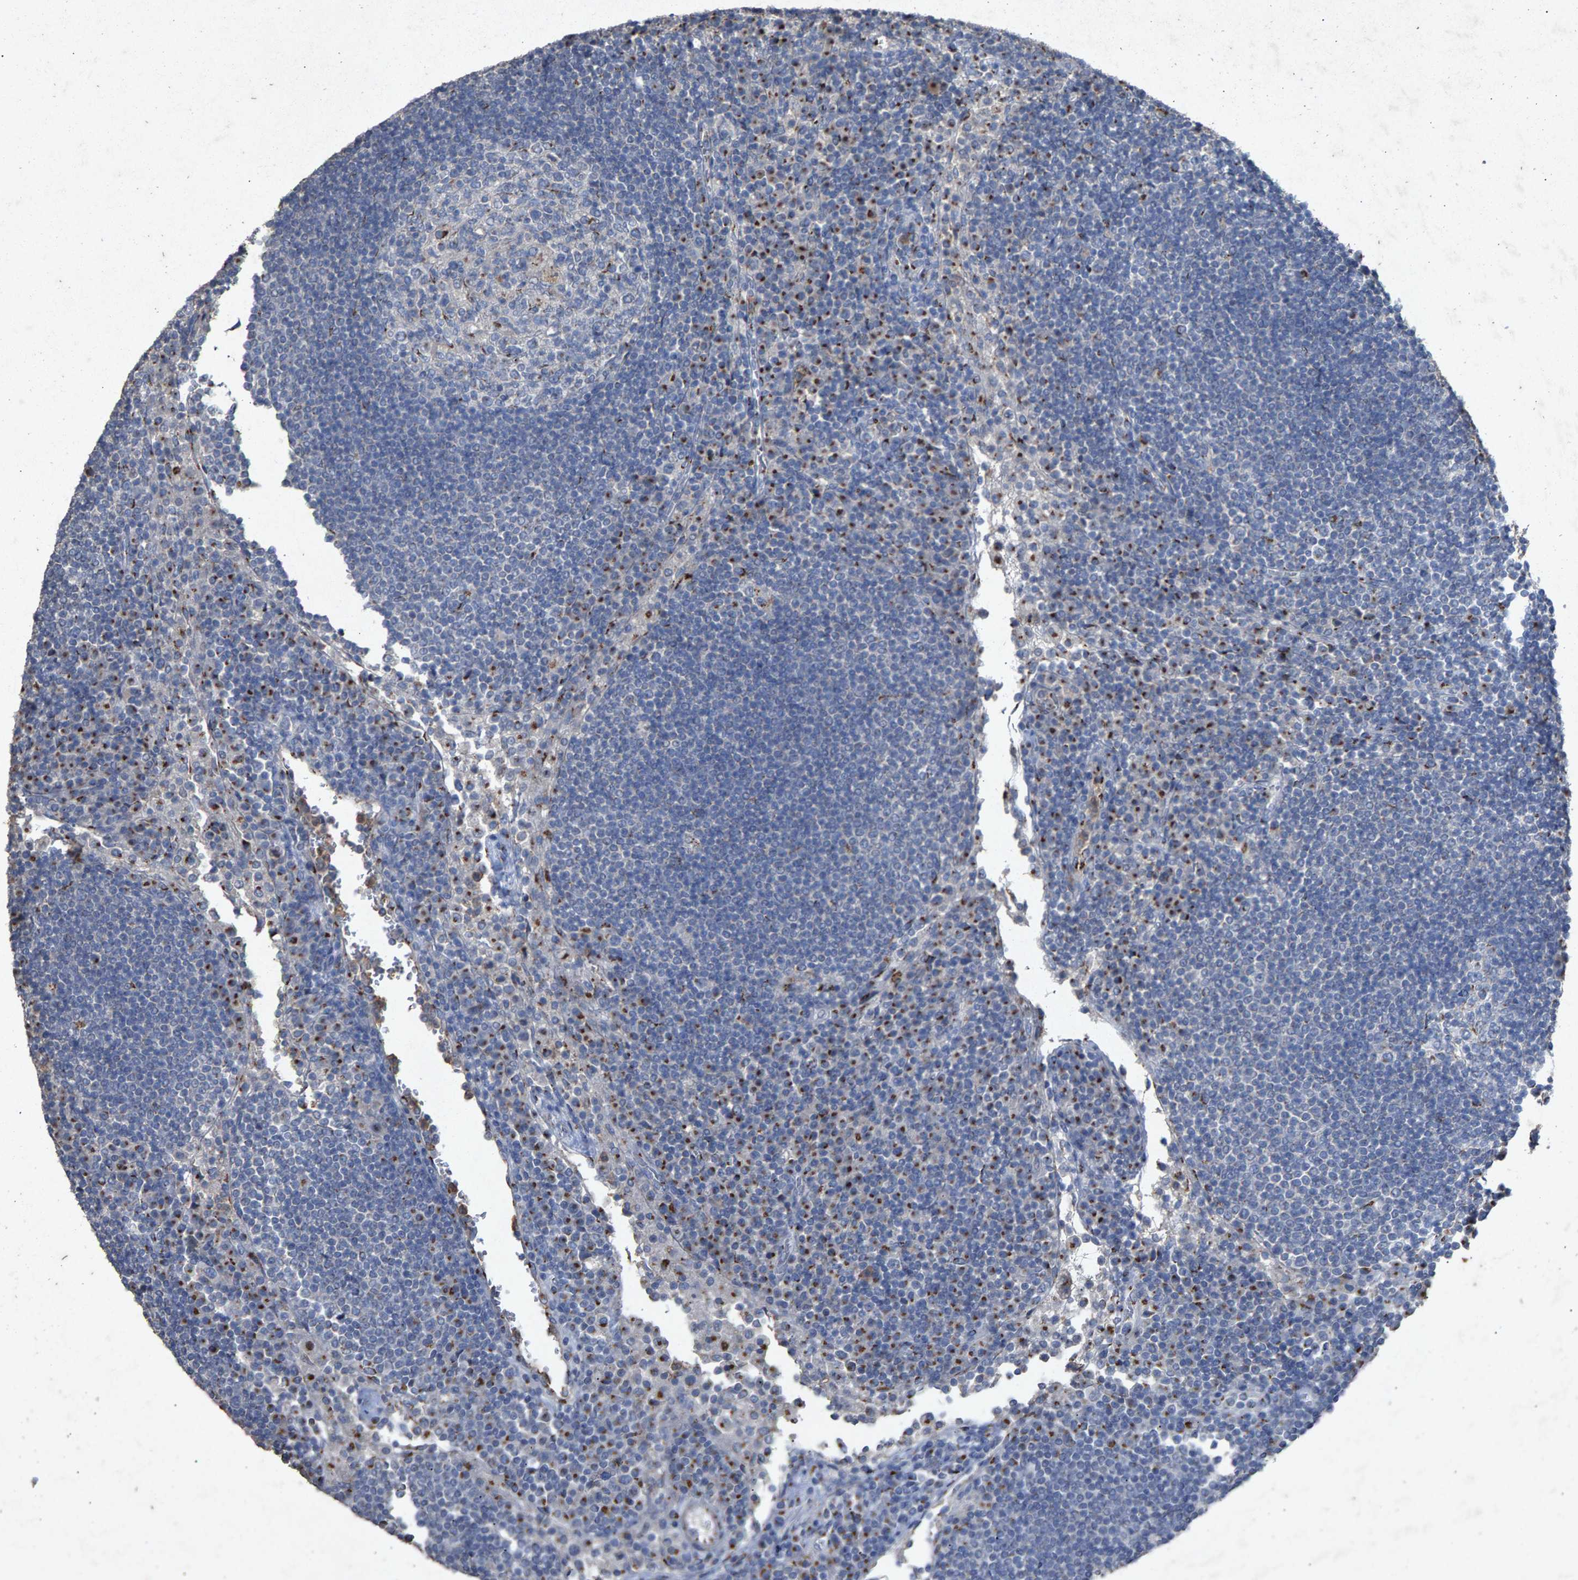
{"staining": {"intensity": "negative", "quantity": "none", "location": "none"}, "tissue": "lymph node", "cell_type": "Germinal center cells", "image_type": "normal", "snomed": [{"axis": "morphology", "description": "Normal tissue, NOS"}, {"axis": "topography", "description": "Lymph node"}], "caption": "IHC of unremarkable human lymph node demonstrates no staining in germinal center cells.", "gene": "MAN2A1", "patient": {"sex": "female", "age": 53}}